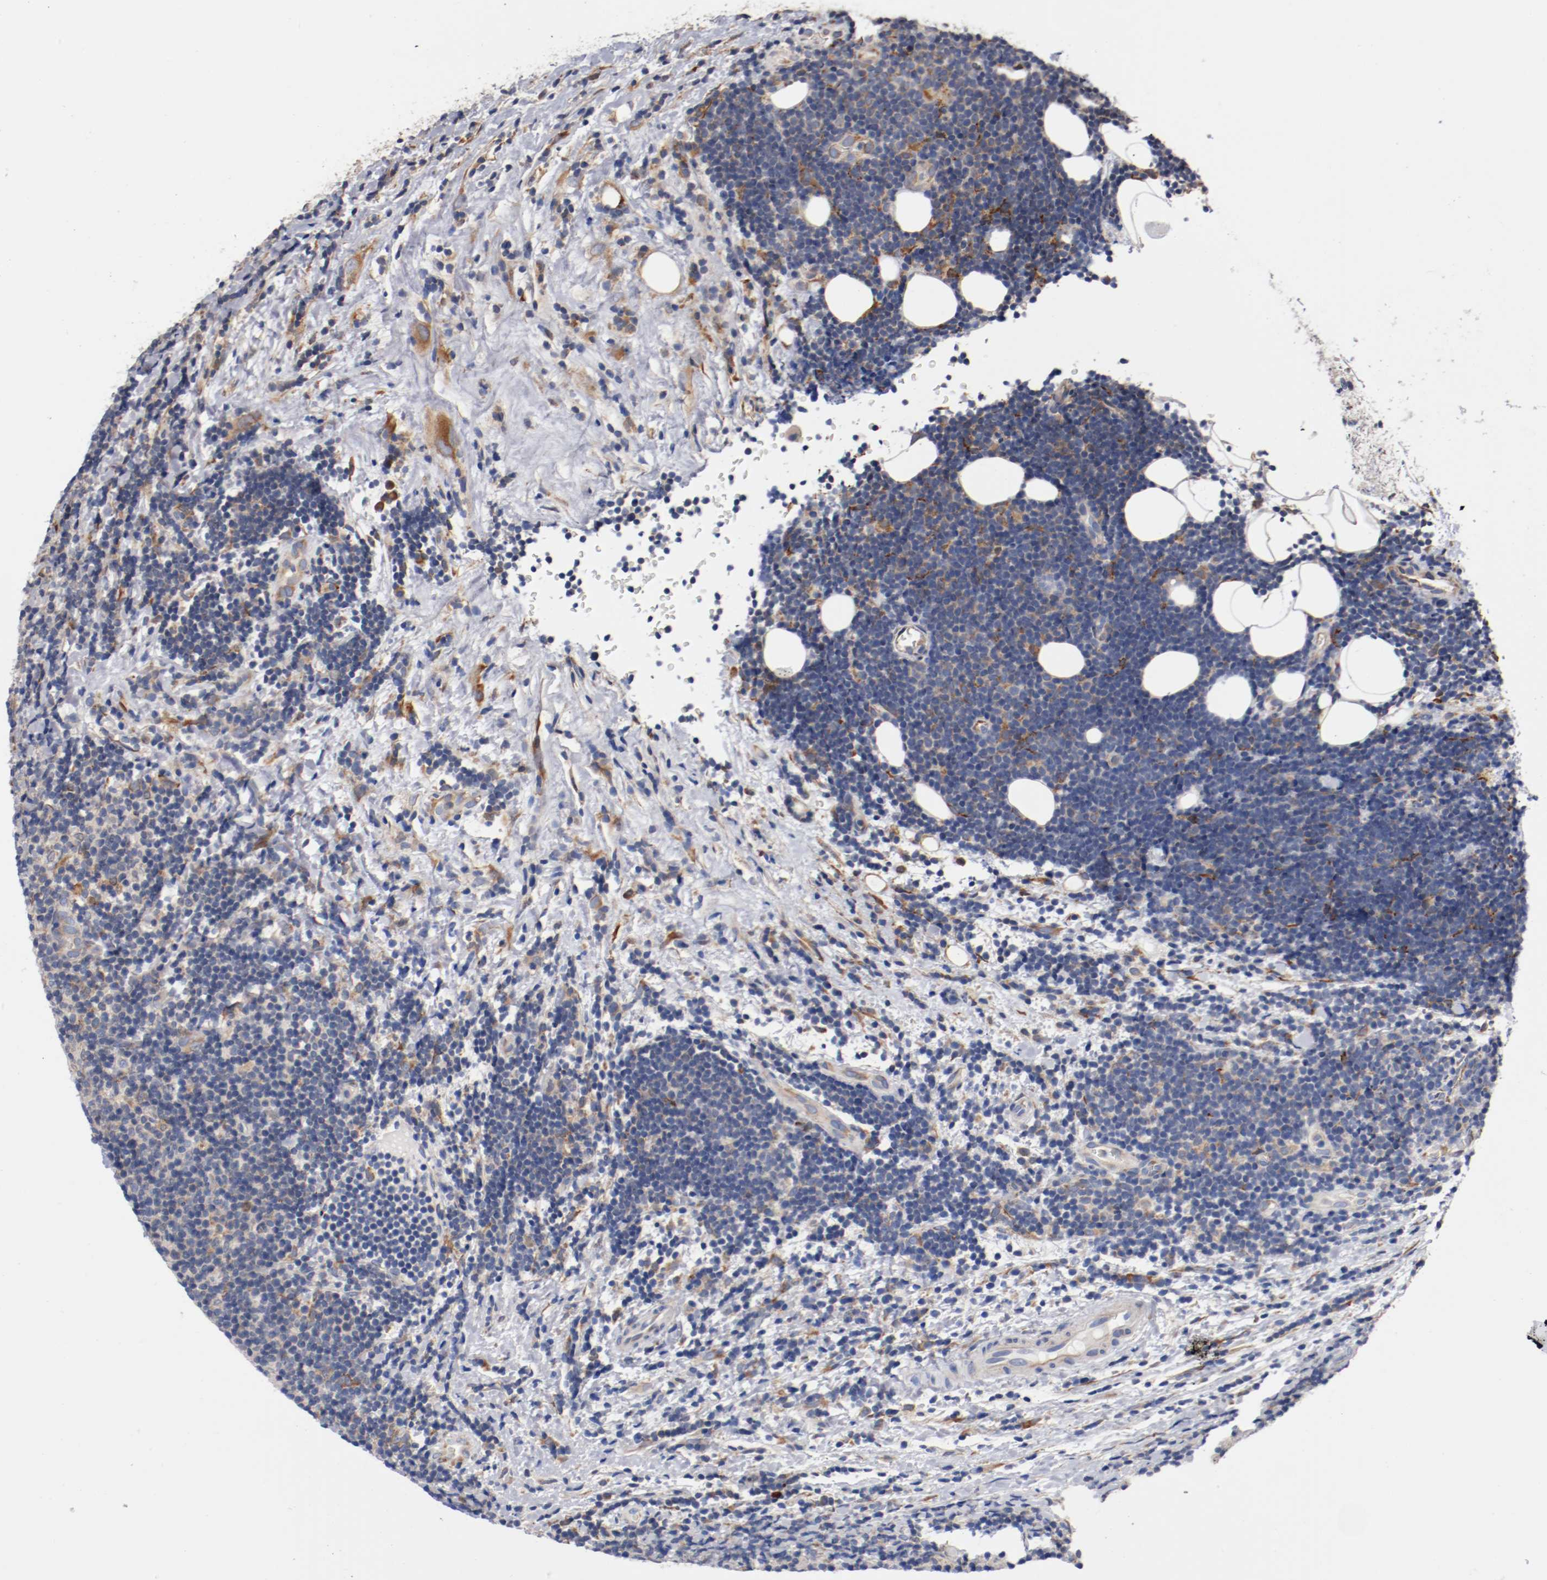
{"staining": {"intensity": "negative", "quantity": "none", "location": "none"}, "tissue": "lymphoma", "cell_type": "Tumor cells", "image_type": "cancer", "snomed": [{"axis": "morphology", "description": "Malignant lymphoma, non-Hodgkin's type, Low grade"}, {"axis": "topography", "description": "Lymph node"}], "caption": "Immunohistochemistry (IHC) image of neoplastic tissue: lymphoma stained with DAB (3,3'-diaminobenzidine) displays no significant protein staining in tumor cells.", "gene": "TNFSF13", "patient": {"sex": "male", "age": 83}}